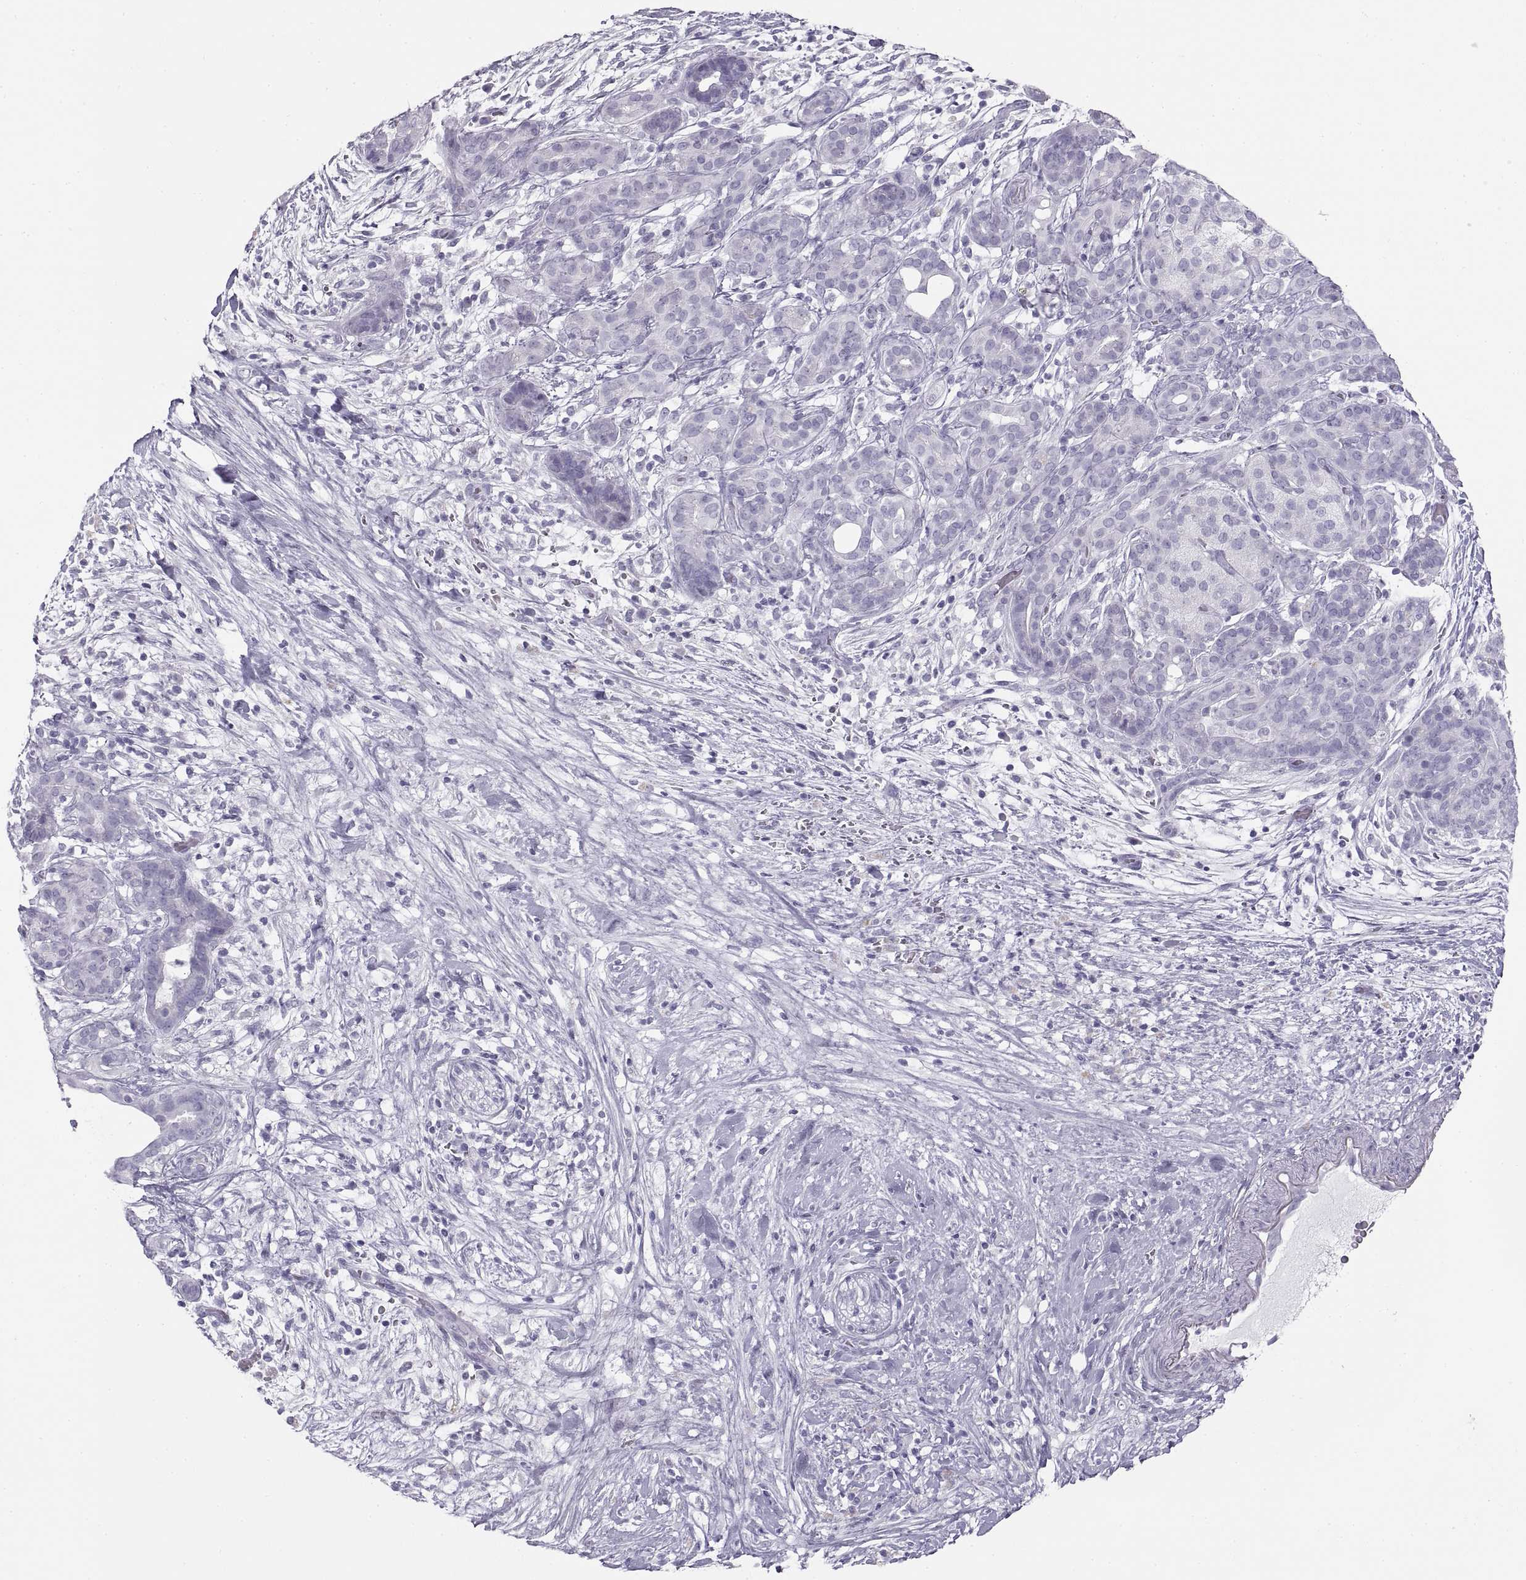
{"staining": {"intensity": "negative", "quantity": "none", "location": "none"}, "tissue": "pancreatic cancer", "cell_type": "Tumor cells", "image_type": "cancer", "snomed": [{"axis": "morphology", "description": "Adenocarcinoma, NOS"}, {"axis": "topography", "description": "Pancreas"}], "caption": "Image shows no protein positivity in tumor cells of pancreatic cancer (adenocarcinoma) tissue.", "gene": "SEMG1", "patient": {"sex": "male", "age": 44}}